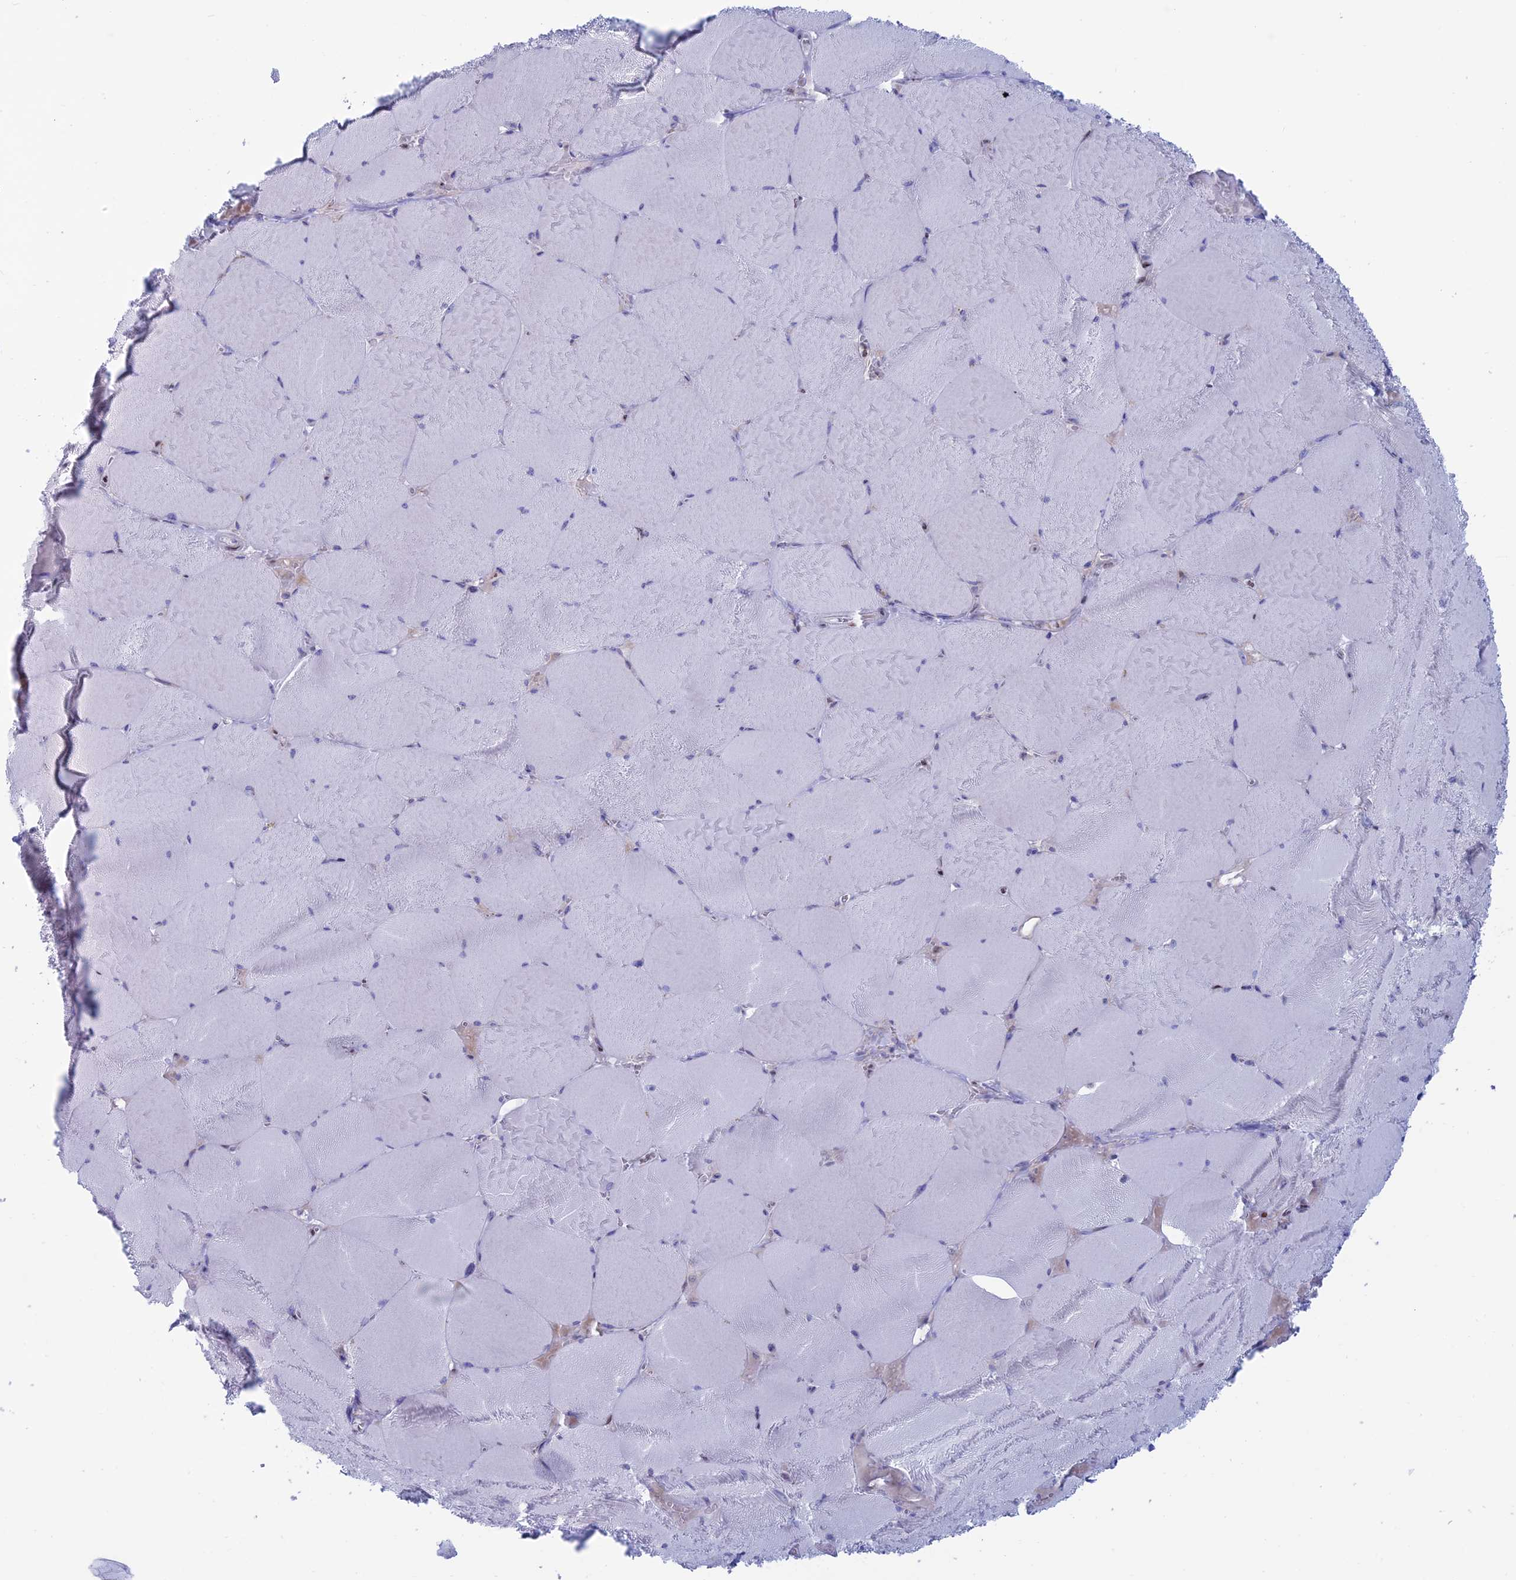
{"staining": {"intensity": "negative", "quantity": "none", "location": "none"}, "tissue": "skeletal muscle", "cell_type": "Myocytes", "image_type": "normal", "snomed": [{"axis": "morphology", "description": "Normal tissue, NOS"}, {"axis": "topography", "description": "Skeletal muscle"}, {"axis": "topography", "description": "Head-Neck"}], "caption": "Immunohistochemistry (IHC) of unremarkable skeletal muscle exhibits no expression in myocytes. The staining was performed using DAB to visualize the protein expression in brown, while the nuclei were stained in blue with hematoxylin (Magnification: 20x).", "gene": "CERS6", "patient": {"sex": "male", "age": 66}}